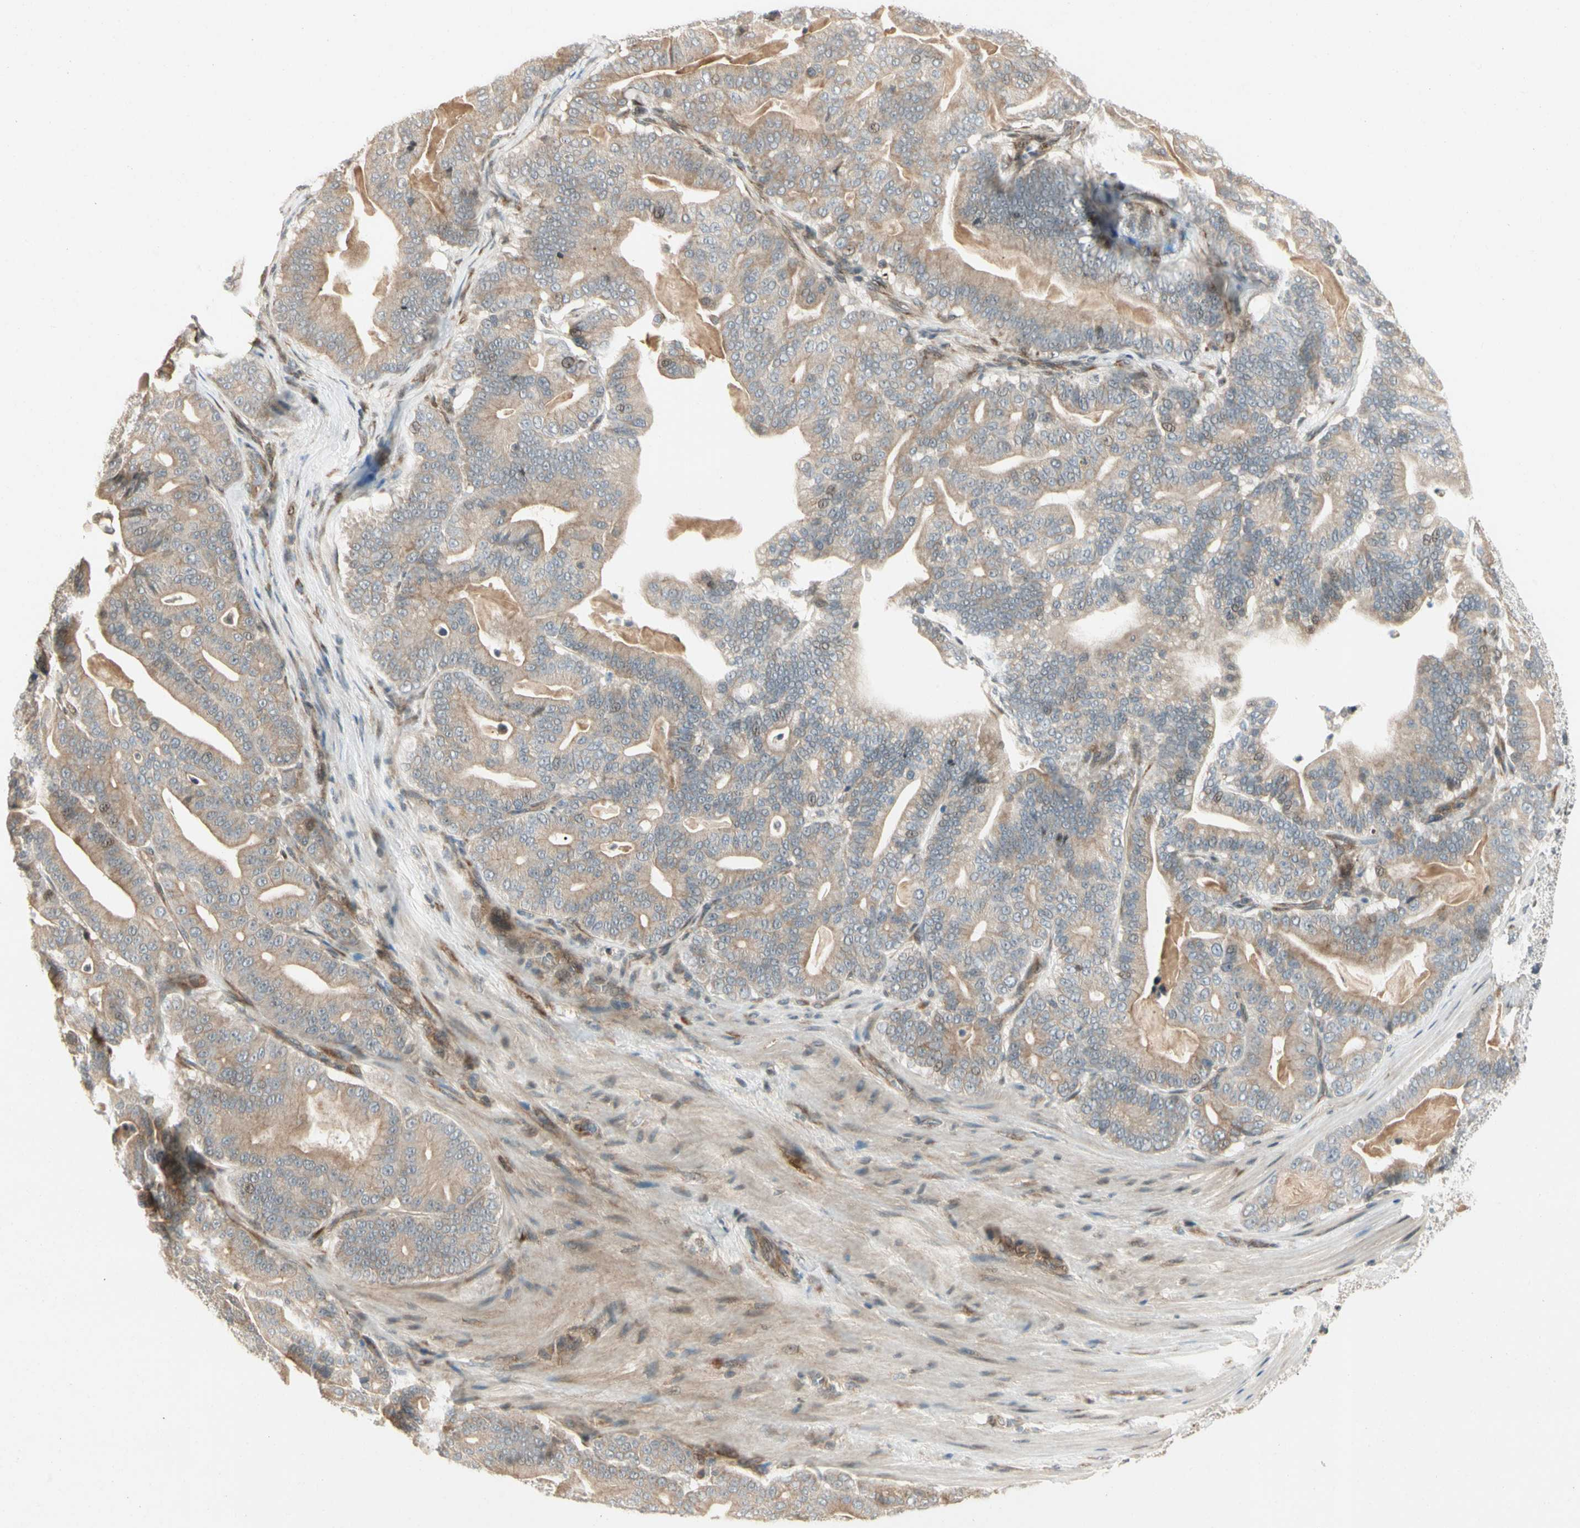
{"staining": {"intensity": "moderate", "quantity": ">75%", "location": "cytoplasmic/membranous"}, "tissue": "pancreatic cancer", "cell_type": "Tumor cells", "image_type": "cancer", "snomed": [{"axis": "morphology", "description": "Adenocarcinoma, NOS"}, {"axis": "topography", "description": "Pancreas"}], "caption": "Approximately >75% of tumor cells in human pancreatic cancer (adenocarcinoma) demonstrate moderate cytoplasmic/membranous protein expression as visualized by brown immunohistochemical staining.", "gene": "FNDC3B", "patient": {"sex": "male", "age": 63}}